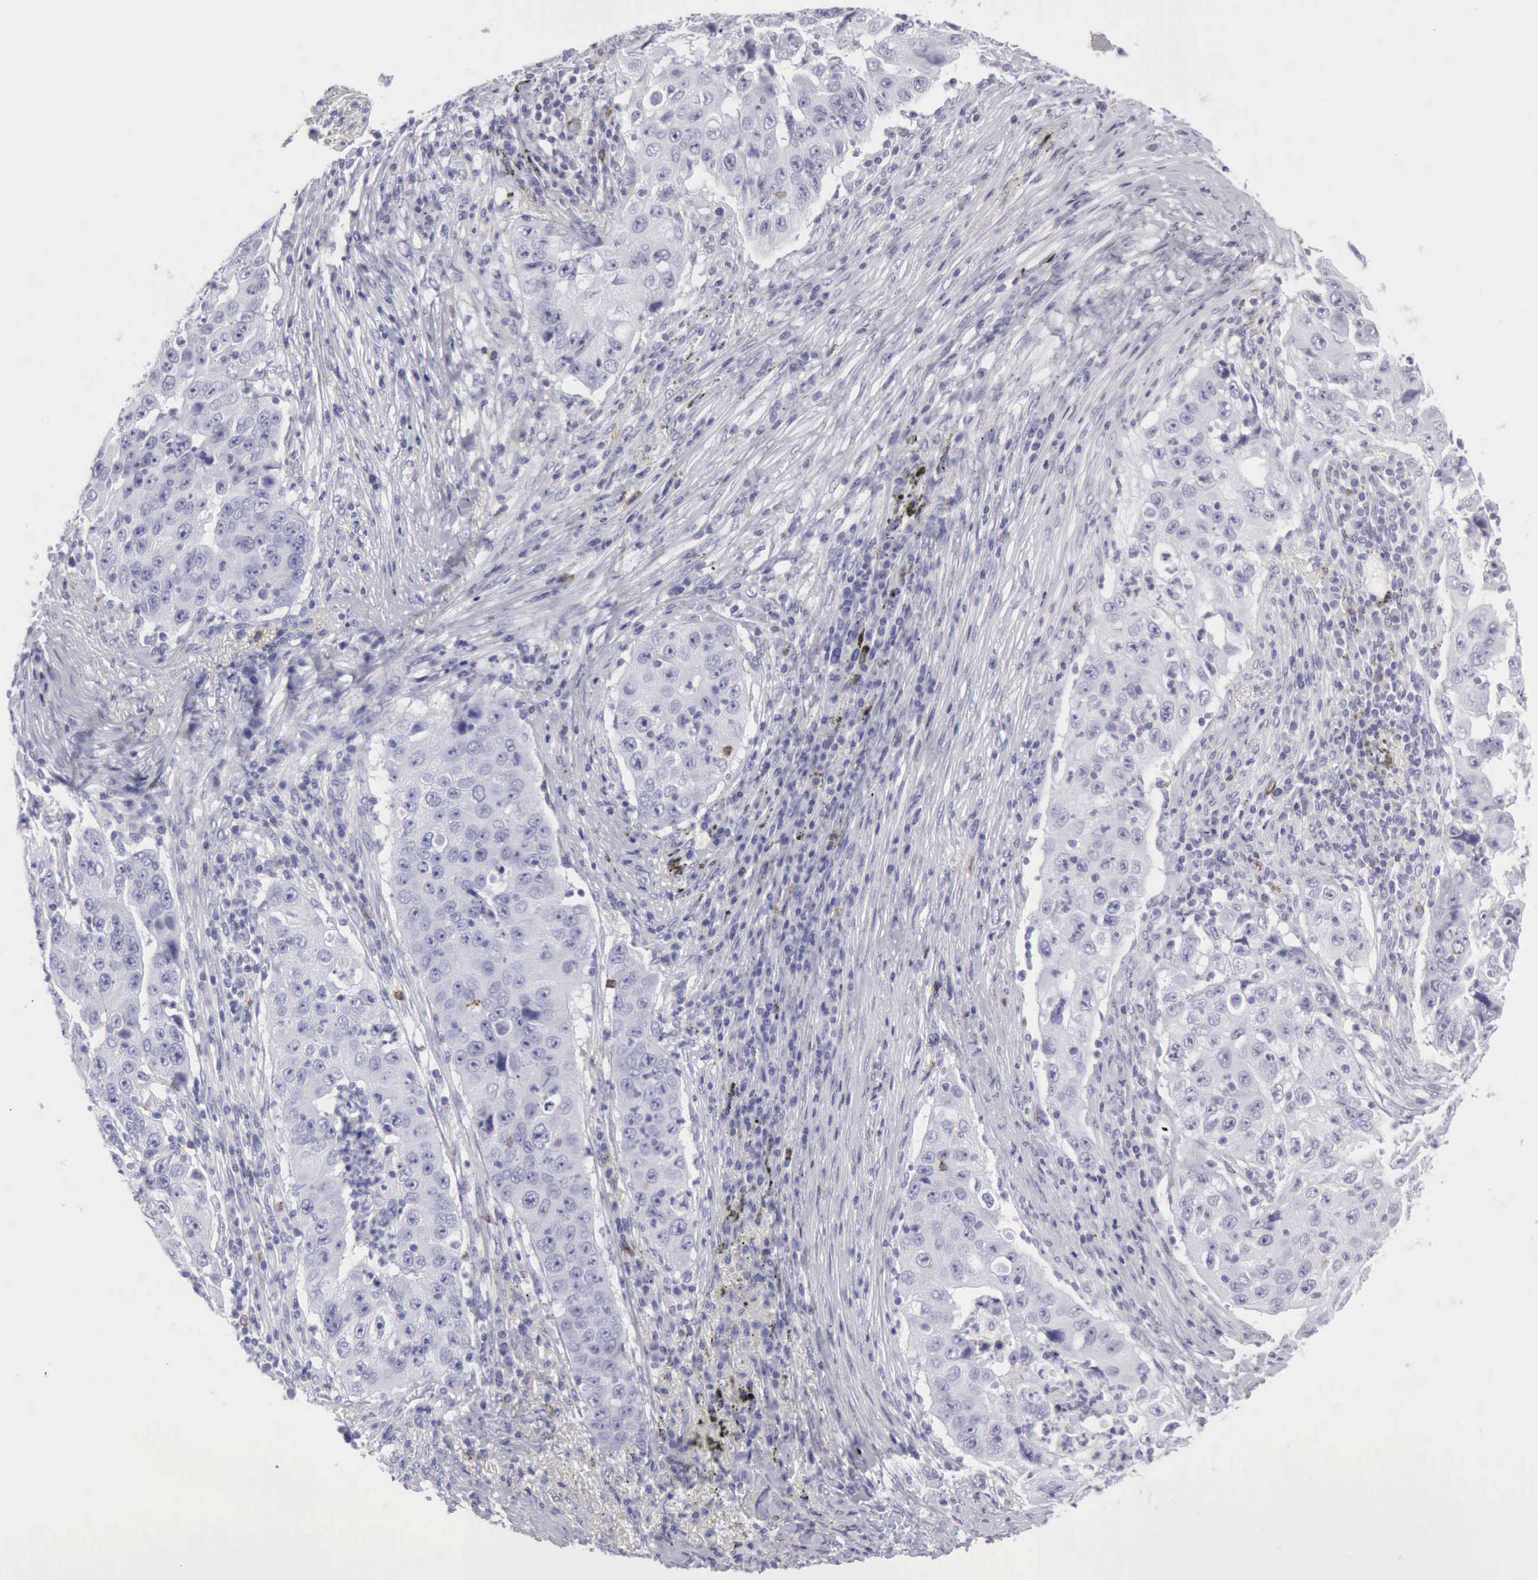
{"staining": {"intensity": "negative", "quantity": "none", "location": "none"}, "tissue": "lung cancer", "cell_type": "Tumor cells", "image_type": "cancer", "snomed": [{"axis": "morphology", "description": "Squamous cell carcinoma, NOS"}, {"axis": "topography", "description": "Lung"}], "caption": "A high-resolution image shows immunohistochemistry (IHC) staining of squamous cell carcinoma (lung), which reveals no significant staining in tumor cells. (DAB (3,3'-diaminobenzidine) IHC with hematoxylin counter stain).", "gene": "NCAM1", "patient": {"sex": "male", "age": 64}}